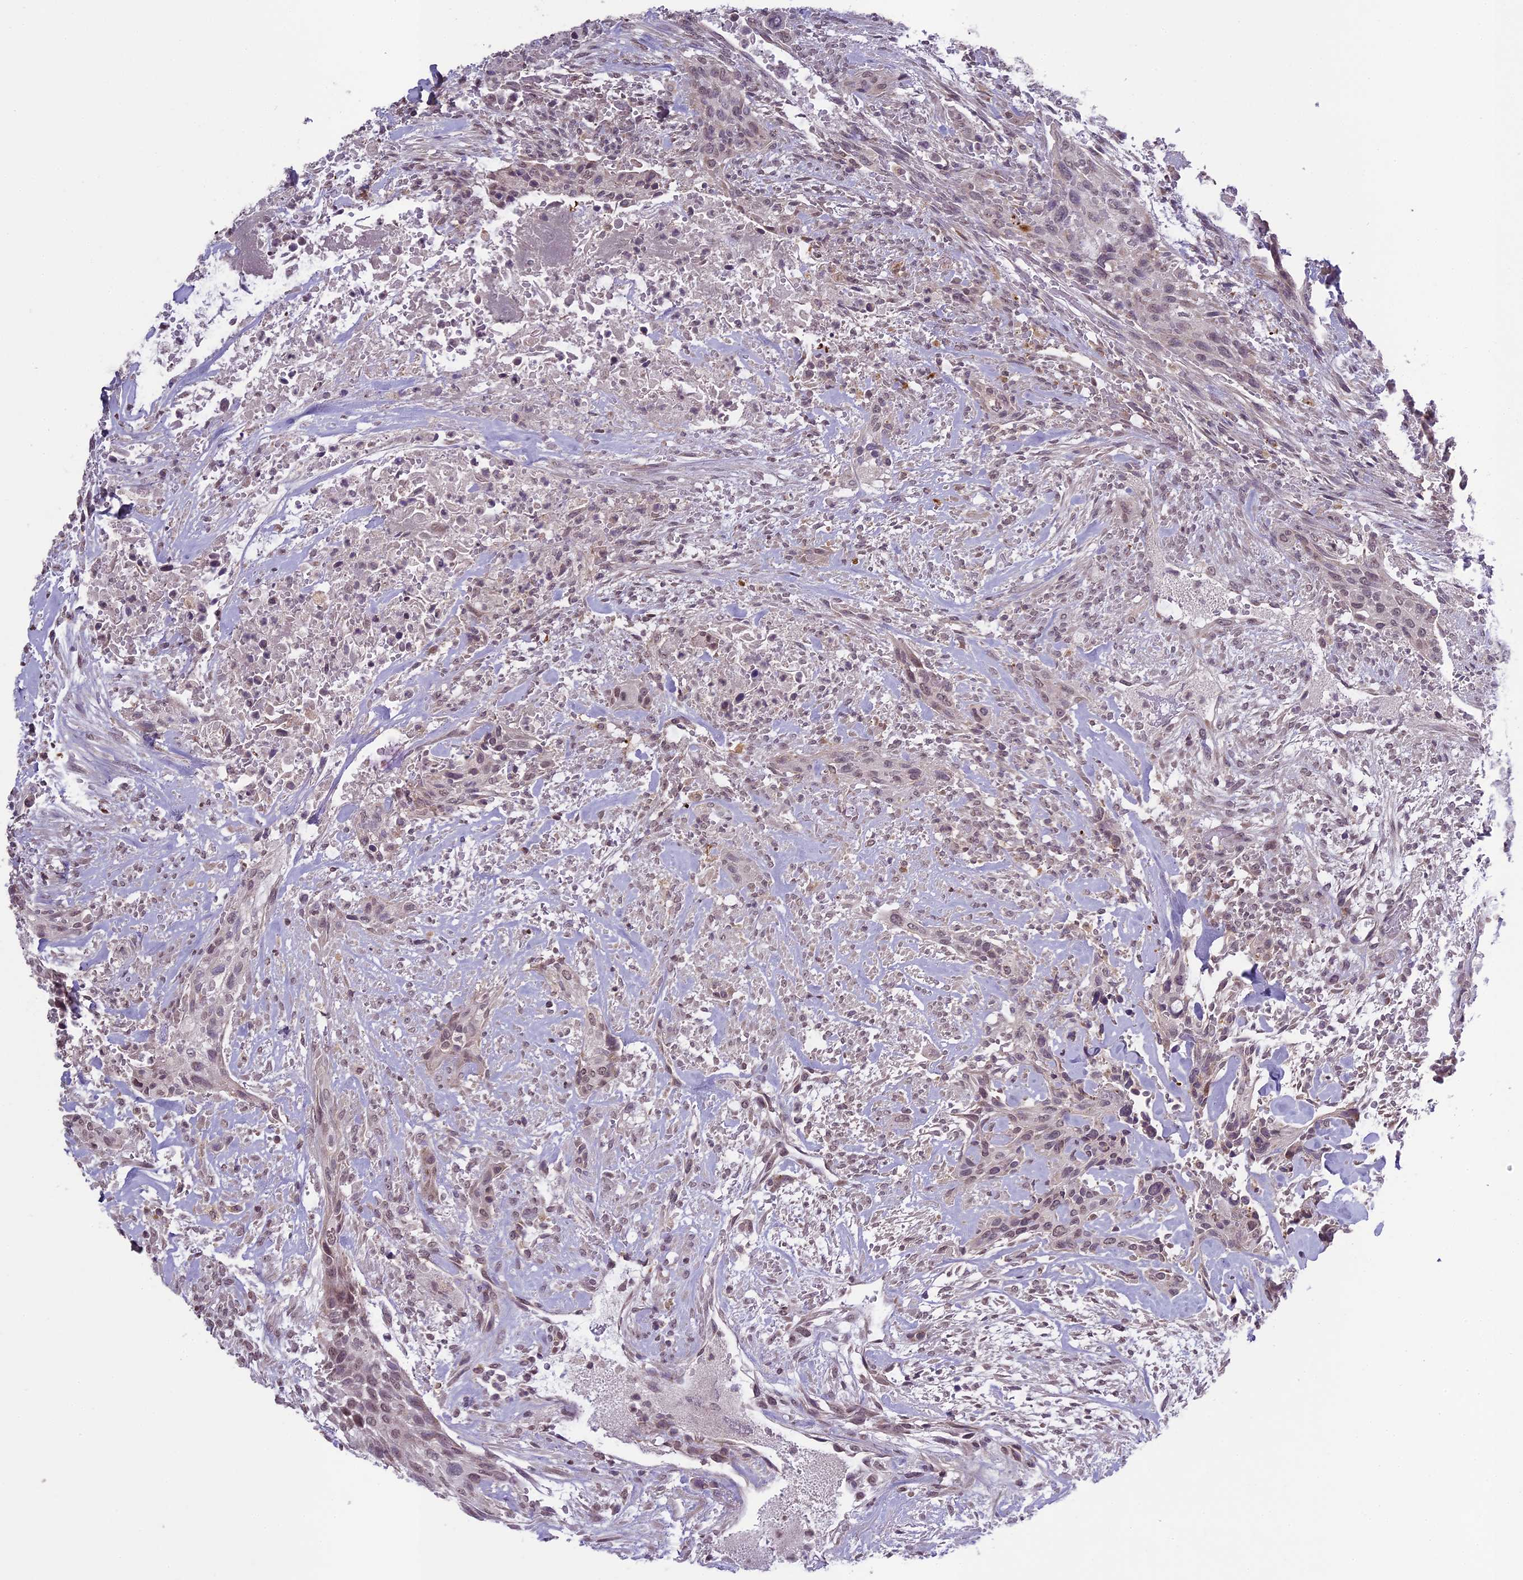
{"staining": {"intensity": "weak", "quantity": "25%-75%", "location": "nuclear"}, "tissue": "urothelial cancer", "cell_type": "Tumor cells", "image_type": "cancer", "snomed": [{"axis": "morphology", "description": "Urothelial carcinoma, High grade"}, {"axis": "topography", "description": "Urinary bladder"}], "caption": "A brown stain labels weak nuclear positivity of a protein in high-grade urothelial carcinoma tumor cells.", "gene": "ERG28", "patient": {"sex": "male", "age": 35}}